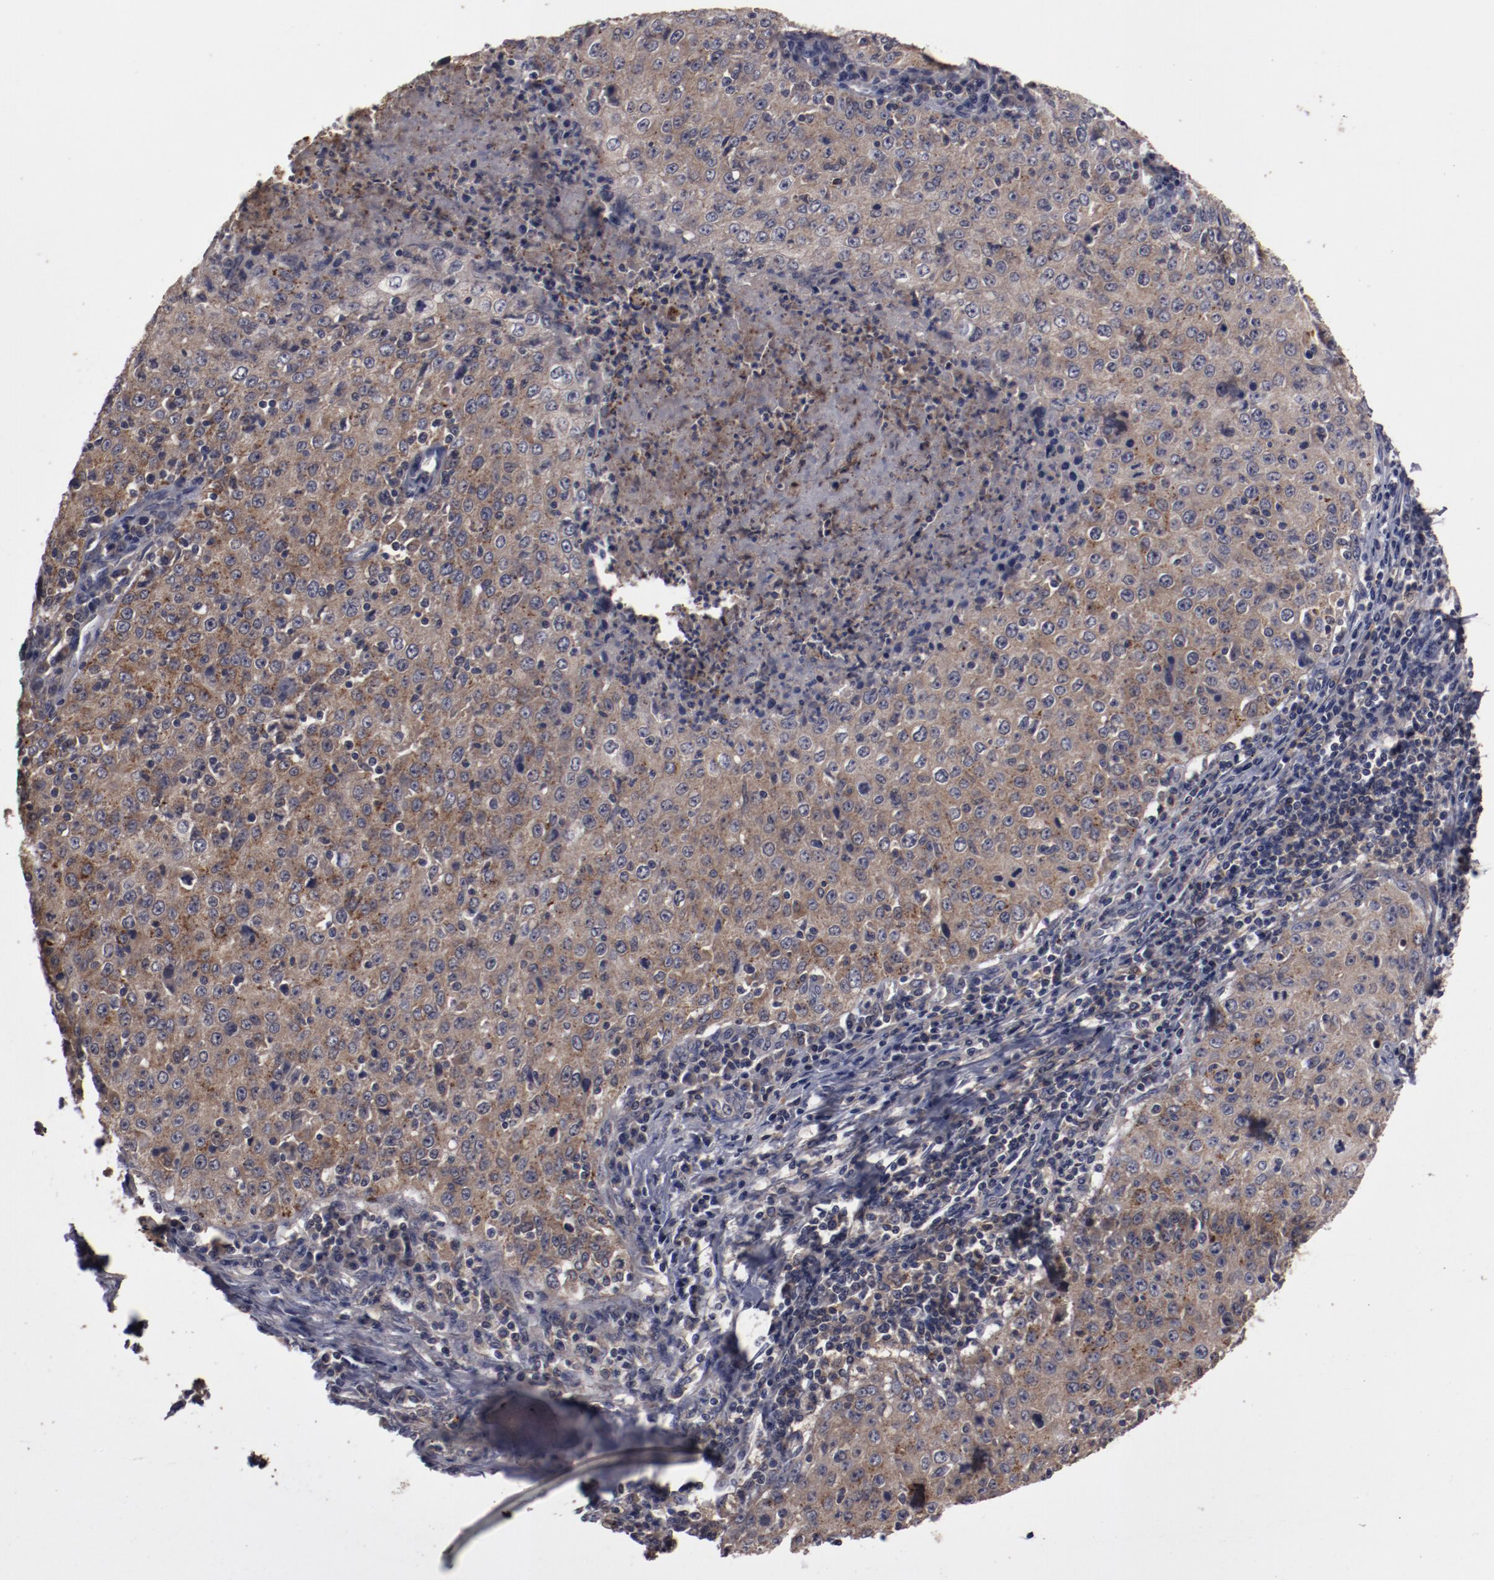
{"staining": {"intensity": "moderate", "quantity": ">75%", "location": "cytoplasmic/membranous"}, "tissue": "cervical cancer", "cell_type": "Tumor cells", "image_type": "cancer", "snomed": [{"axis": "morphology", "description": "Squamous cell carcinoma, NOS"}, {"axis": "topography", "description": "Cervix"}], "caption": "A micrograph of cervical cancer (squamous cell carcinoma) stained for a protein shows moderate cytoplasmic/membranous brown staining in tumor cells.", "gene": "LRRC75B", "patient": {"sex": "female", "age": 27}}